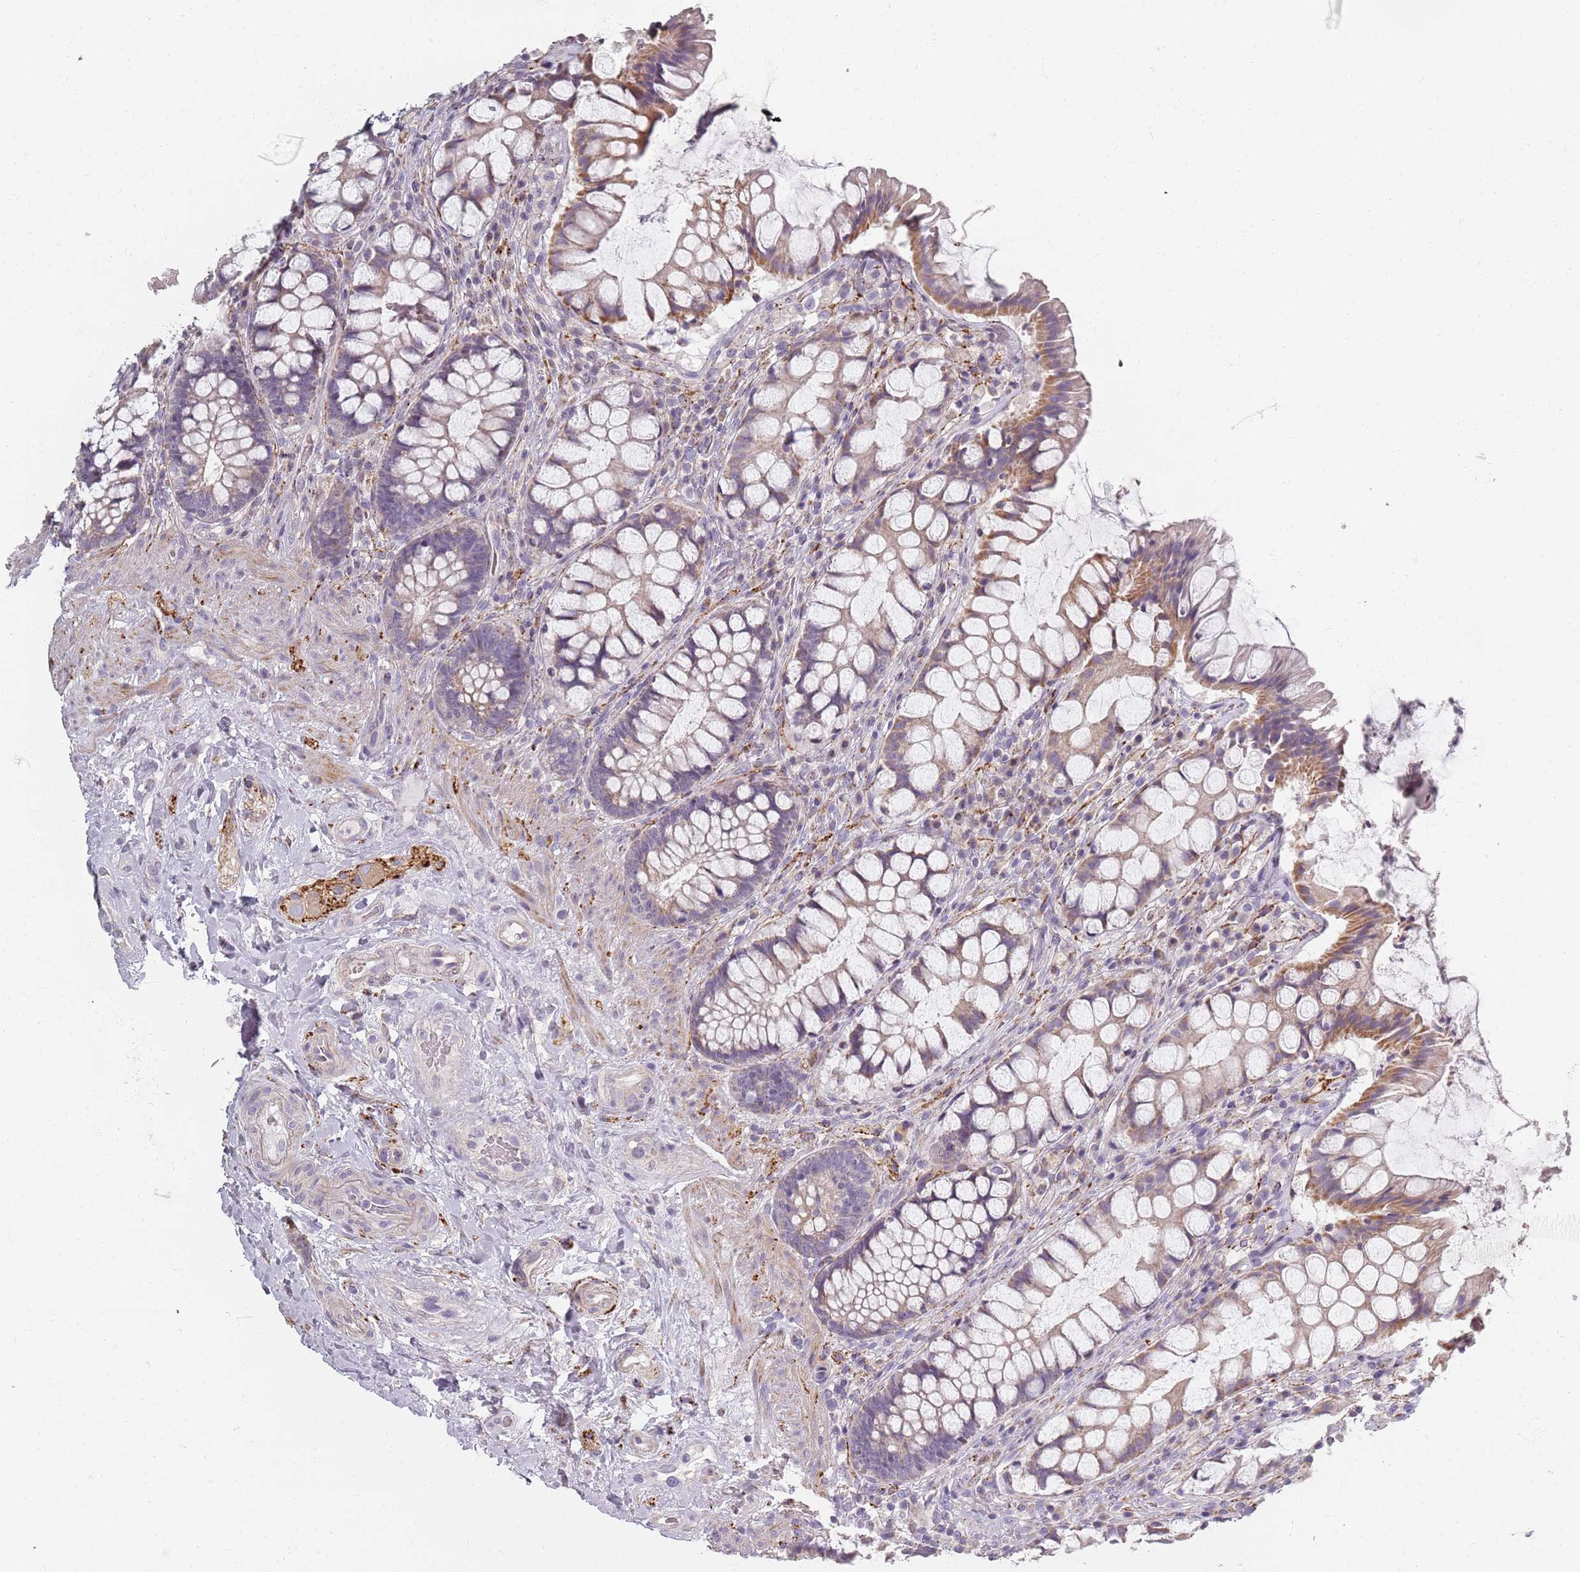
{"staining": {"intensity": "moderate", "quantity": "<25%", "location": "cytoplasmic/membranous"}, "tissue": "rectum", "cell_type": "Glandular cells", "image_type": "normal", "snomed": [{"axis": "morphology", "description": "Normal tissue, NOS"}, {"axis": "topography", "description": "Rectum"}], "caption": "Immunohistochemical staining of normal rectum reveals low levels of moderate cytoplasmic/membranous expression in approximately <25% of glandular cells. (DAB = brown stain, brightfield microscopy at high magnification).", "gene": "SYNGR3", "patient": {"sex": "female", "age": 58}}